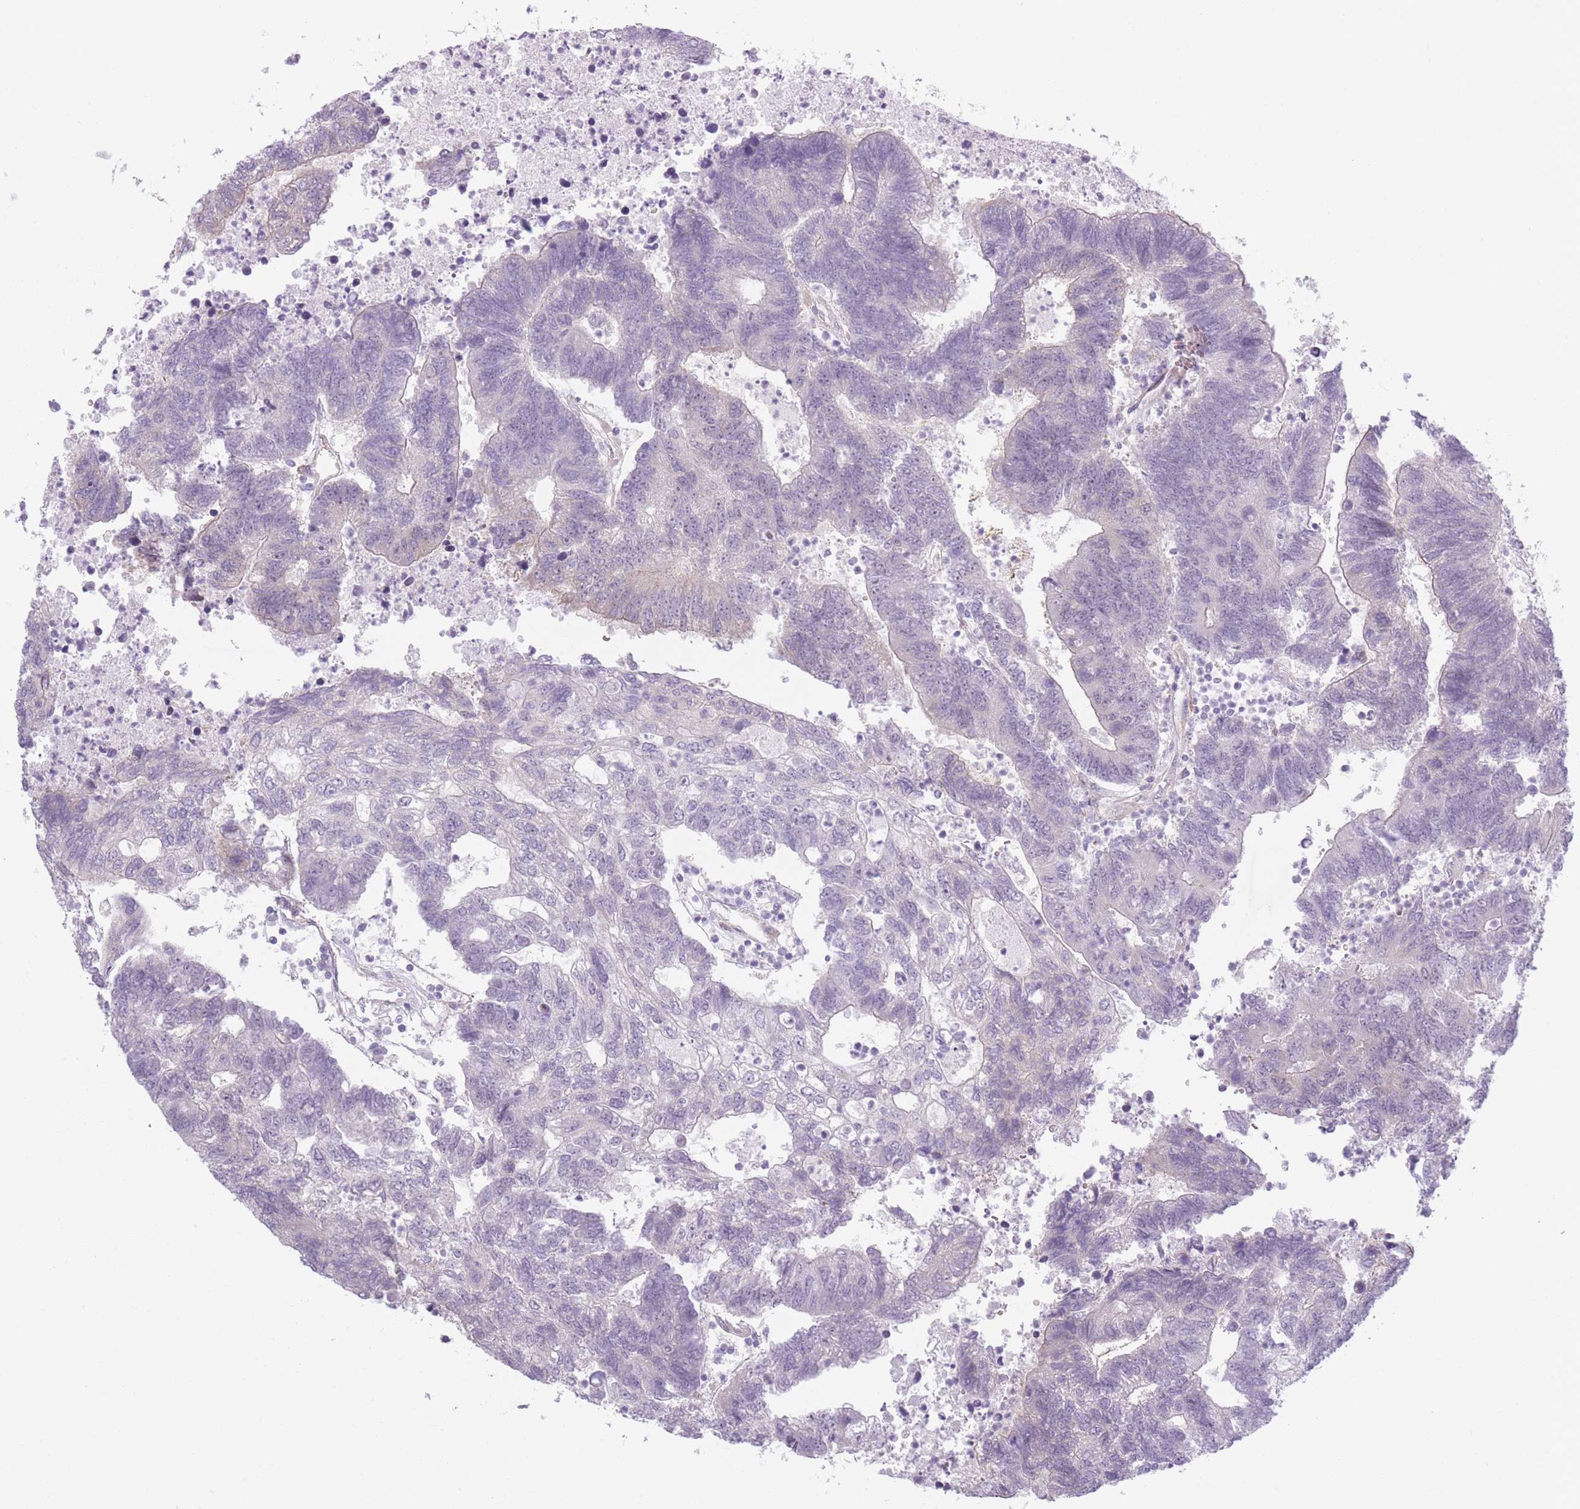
{"staining": {"intensity": "negative", "quantity": "none", "location": "none"}, "tissue": "colorectal cancer", "cell_type": "Tumor cells", "image_type": "cancer", "snomed": [{"axis": "morphology", "description": "Adenocarcinoma, NOS"}, {"axis": "topography", "description": "Colon"}], "caption": "This is an immunohistochemistry (IHC) histopathology image of colorectal cancer. There is no expression in tumor cells.", "gene": "OR6B3", "patient": {"sex": "female", "age": 48}}